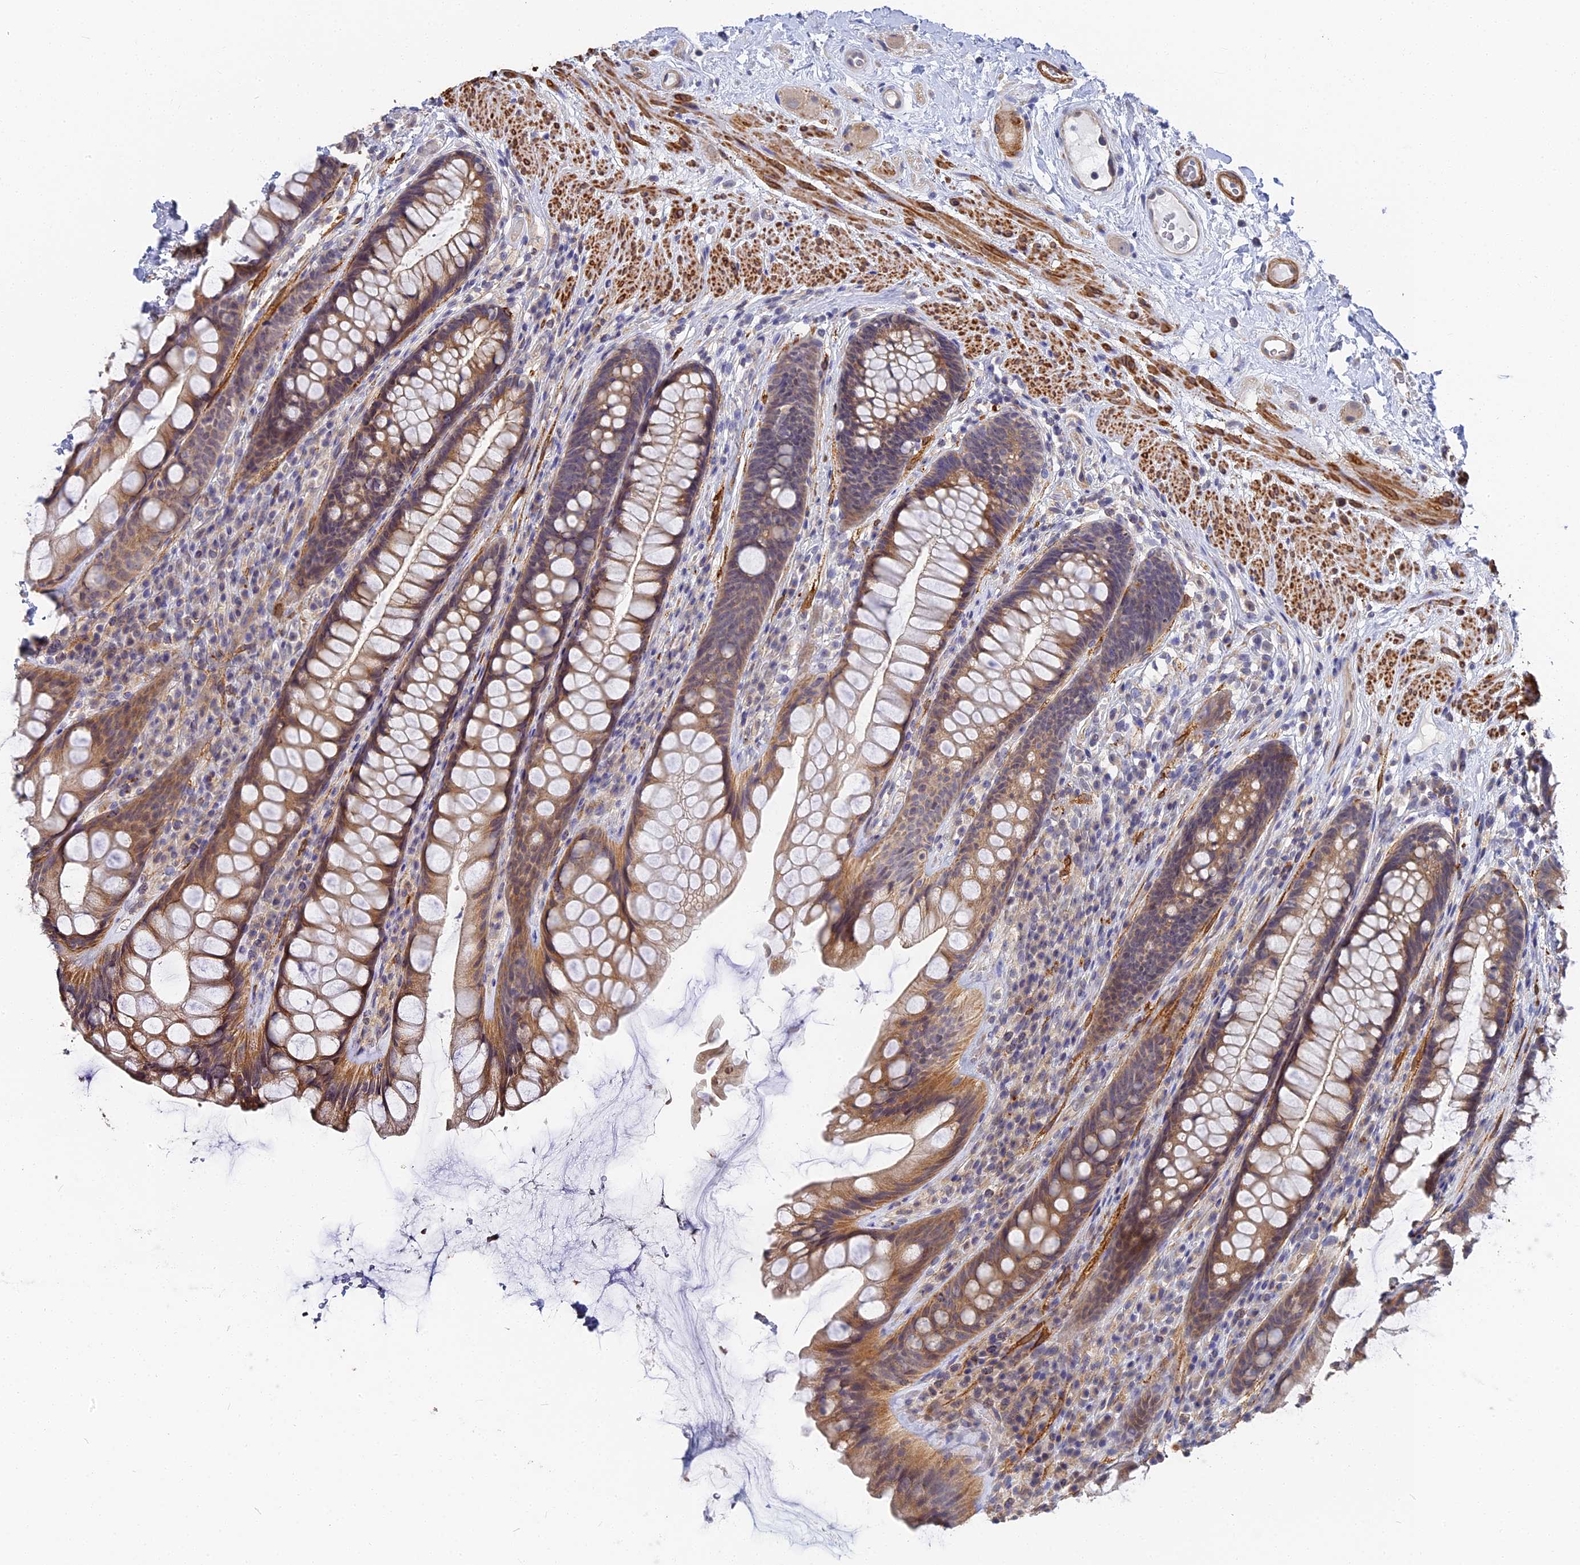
{"staining": {"intensity": "moderate", "quantity": ">75%", "location": "cytoplasmic/membranous"}, "tissue": "rectum", "cell_type": "Glandular cells", "image_type": "normal", "snomed": [{"axis": "morphology", "description": "Normal tissue, NOS"}, {"axis": "topography", "description": "Rectum"}], "caption": "Immunohistochemical staining of benign human rectum demonstrates moderate cytoplasmic/membranous protein staining in about >75% of glandular cells.", "gene": "CCDC113", "patient": {"sex": "male", "age": 74}}